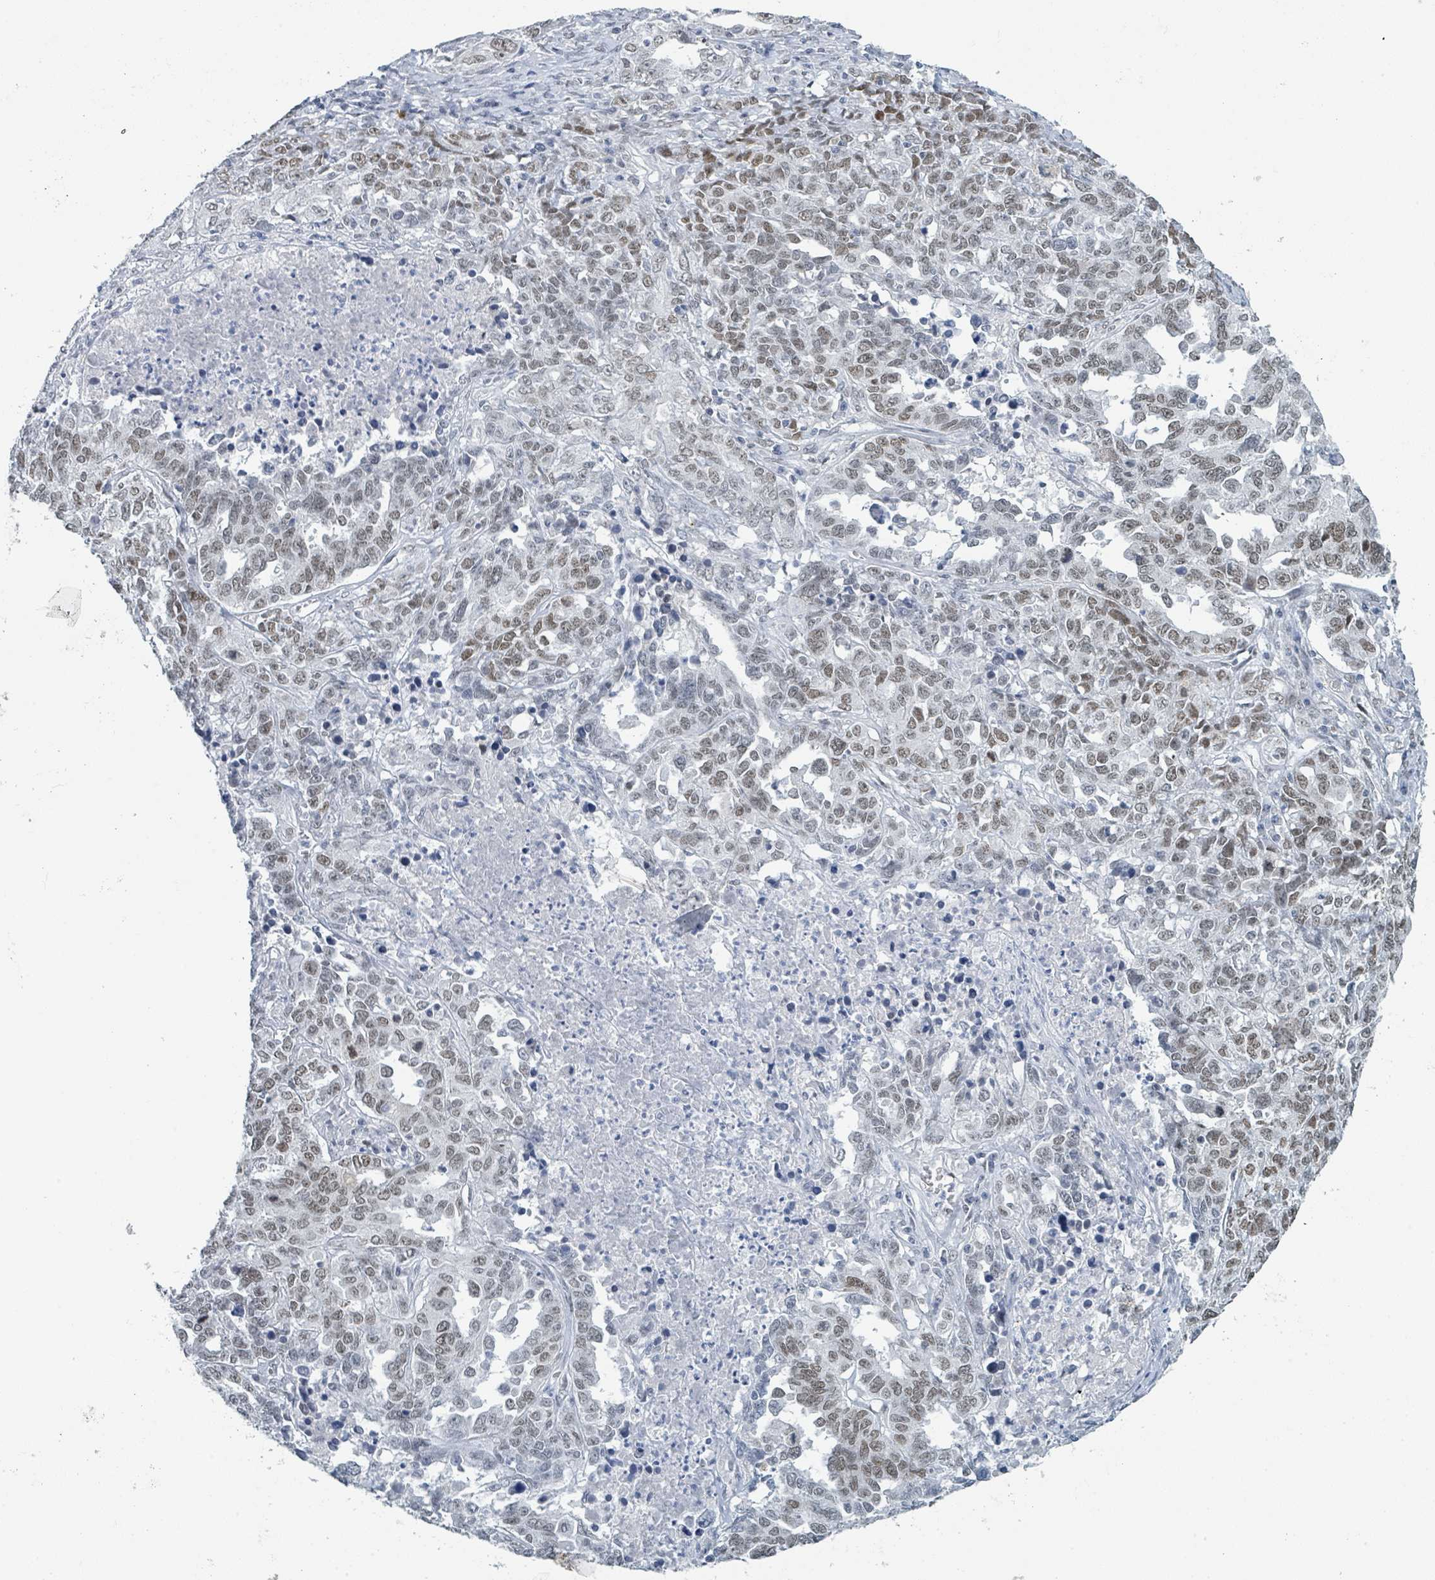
{"staining": {"intensity": "moderate", "quantity": "25%-75%", "location": "nuclear"}, "tissue": "ovarian cancer", "cell_type": "Tumor cells", "image_type": "cancer", "snomed": [{"axis": "morphology", "description": "Carcinoma, endometroid"}, {"axis": "topography", "description": "Ovary"}], "caption": "Ovarian cancer (endometroid carcinoma) stained with a brown dye displays moderate nuclear positive staining in about 25%-75% of tumor cells.", "gene": "EHMT2", "patient": {"sex": "female", "age": 62}}